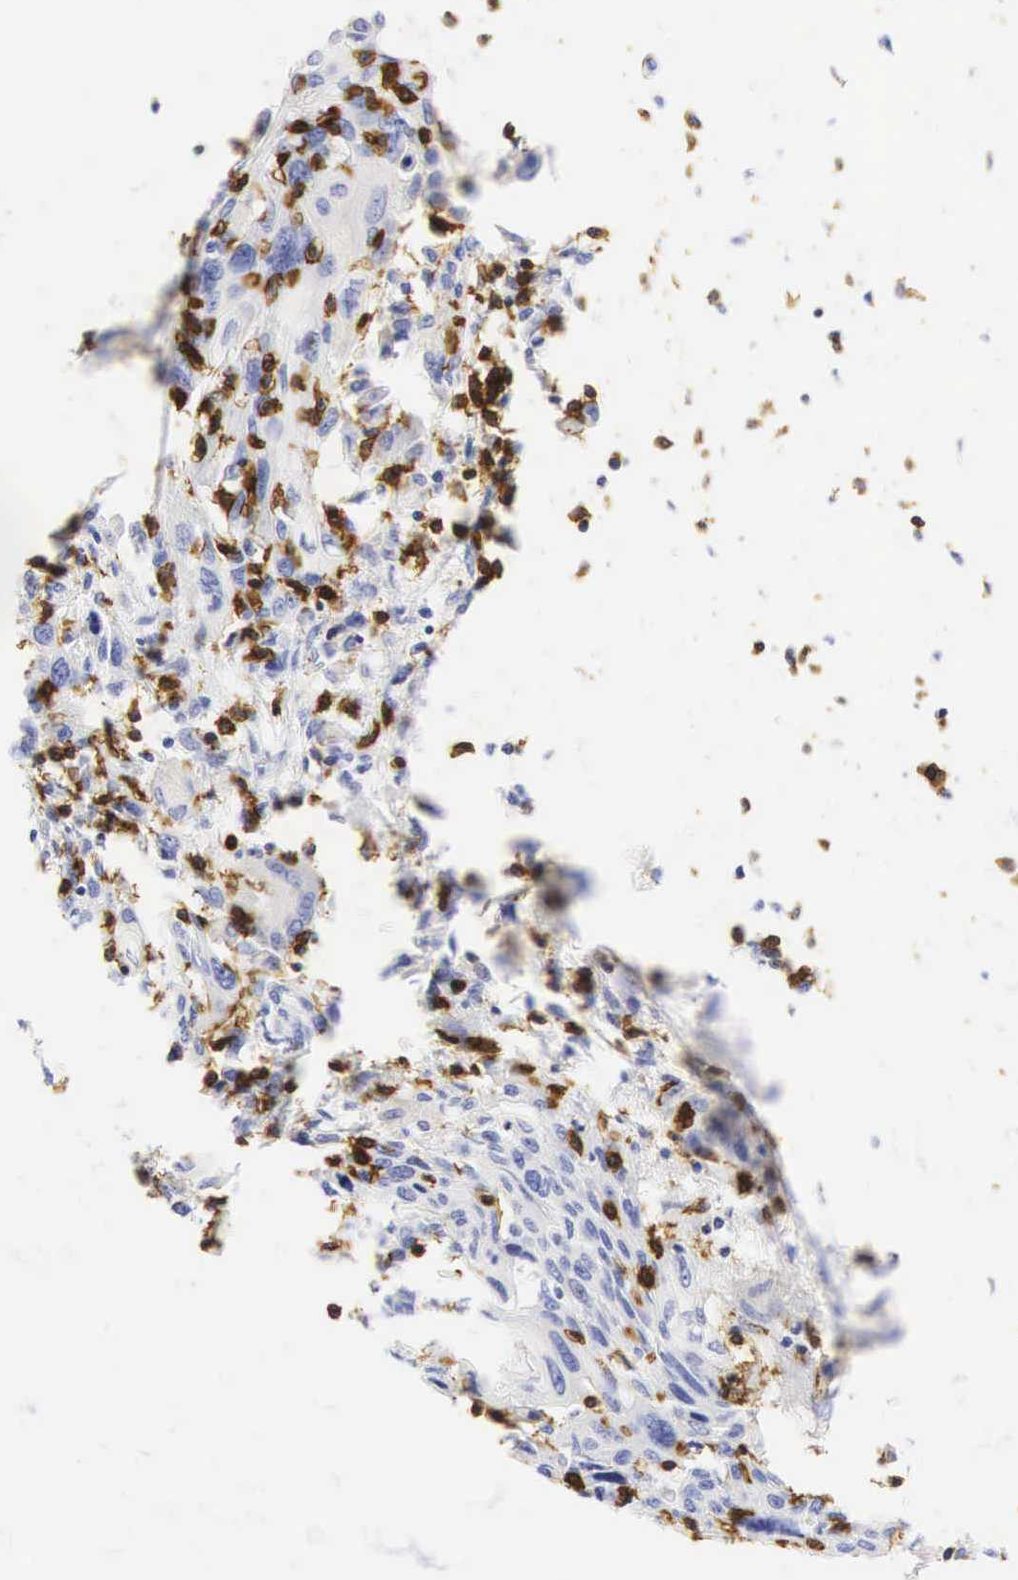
{"staining": {"intensity": "negative", "quantity": "none", "location": "none"}, "tissue": "cervical cancer", "cell_type": "Tumor cells", "image_type": "cancer", "snomed": [{"axis": "morphology", "description": "Squamous cell carcinoma, NOS"}, {"axis": "topography", "description": "Cervix"}], "caption": "Tumor cells show no significant positivity in cervical cancer (squamous cell carcinoma). Nuclei are stained in blue.", "gene": "CD8A", "patient": {"sex": "female", "age": 54}}